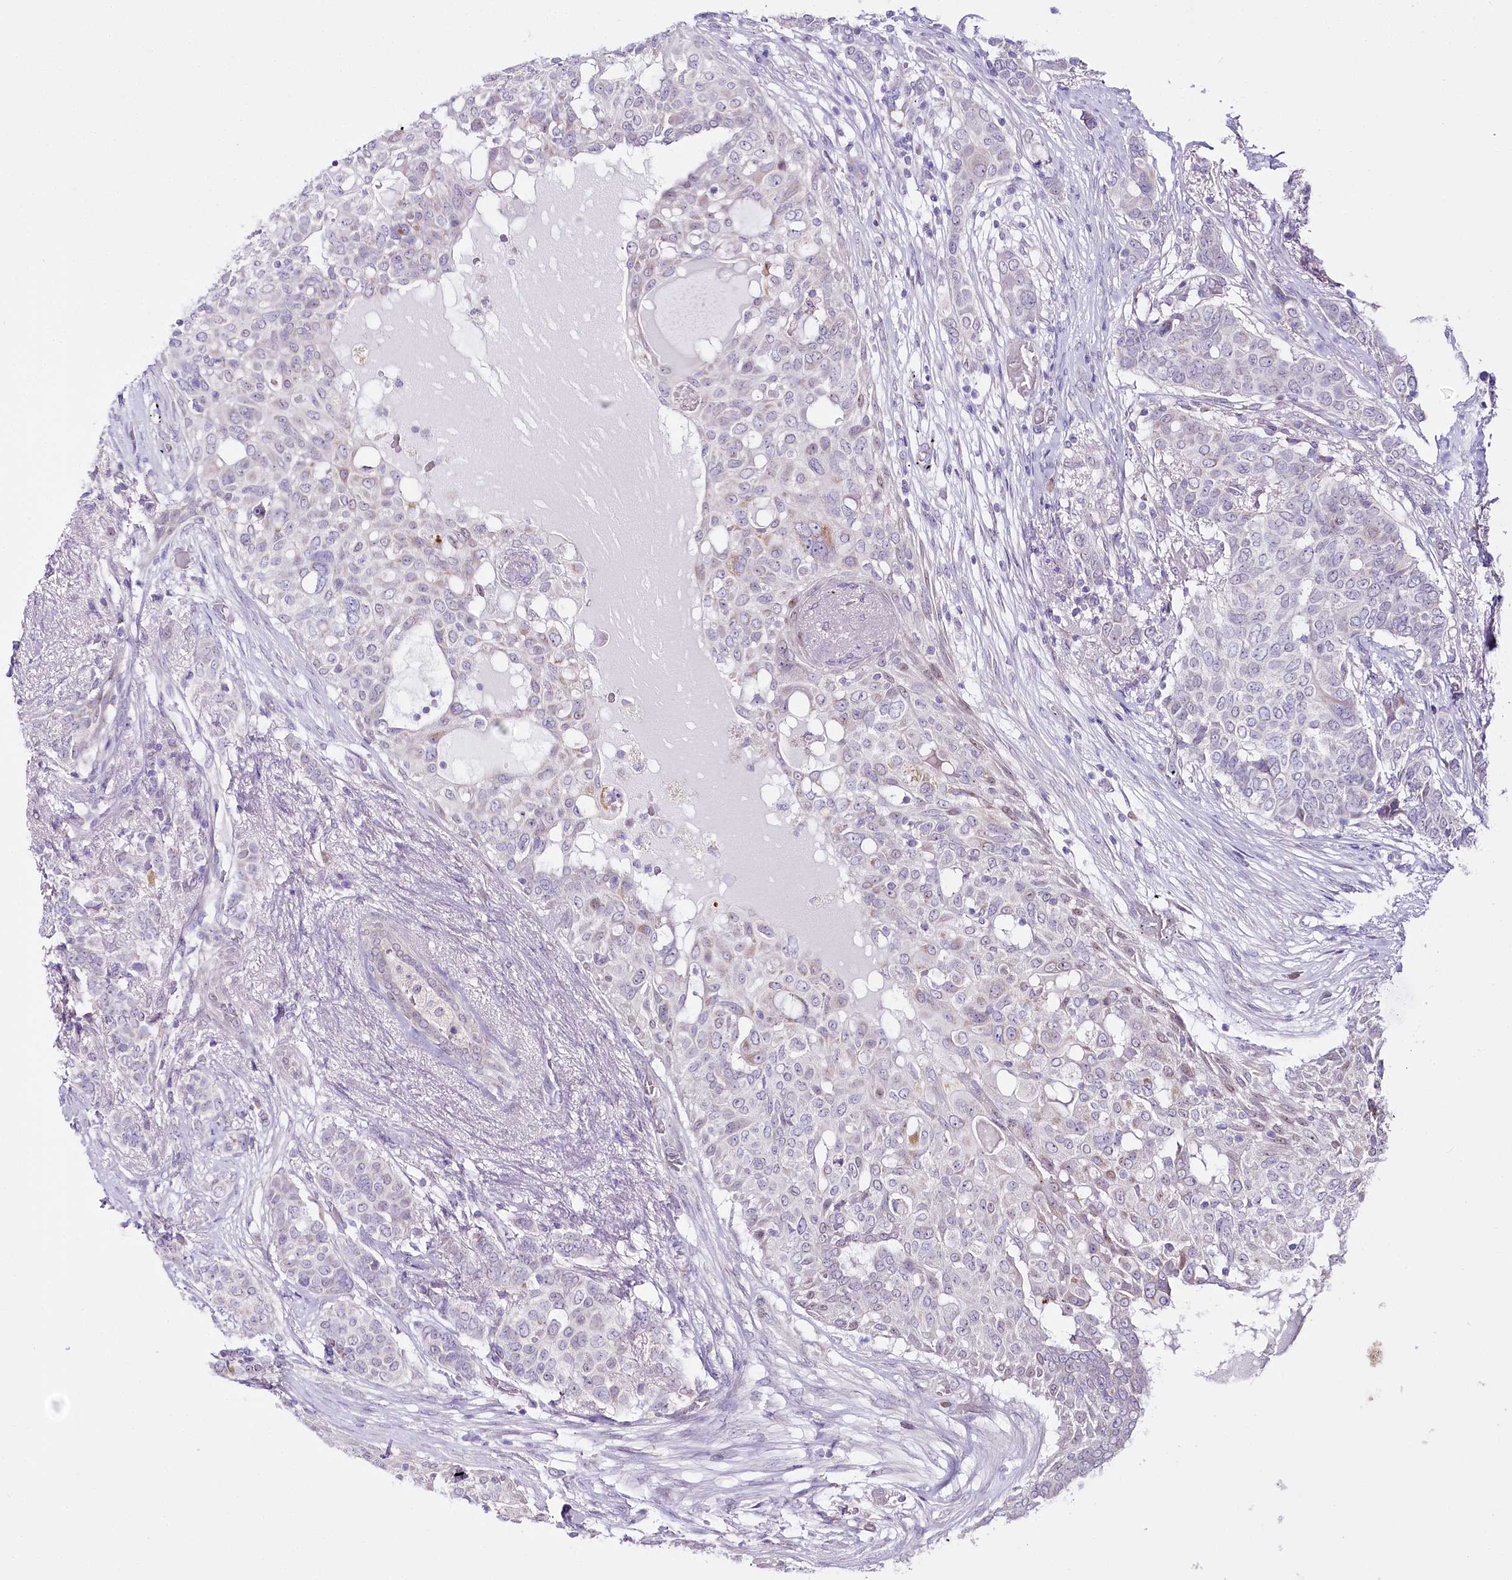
{"staining": {"intensity": "negative", "quantity": "none", "location": "none"}, "tissue": "breast cancer", "cell_type": "Tumor cells", "image_type": "cancer", "snomed": [{"axis": "morphology", "description": "Lobular carcinoma"}, {"axis": "topography", "description": "Breast"}], "caption": "Photomicrograph shows no significant protein expression in tumor cells of lobular carcinoma (breast).", "gene": "ZNF226", "patient": {"sex": "female", "age": 51}}